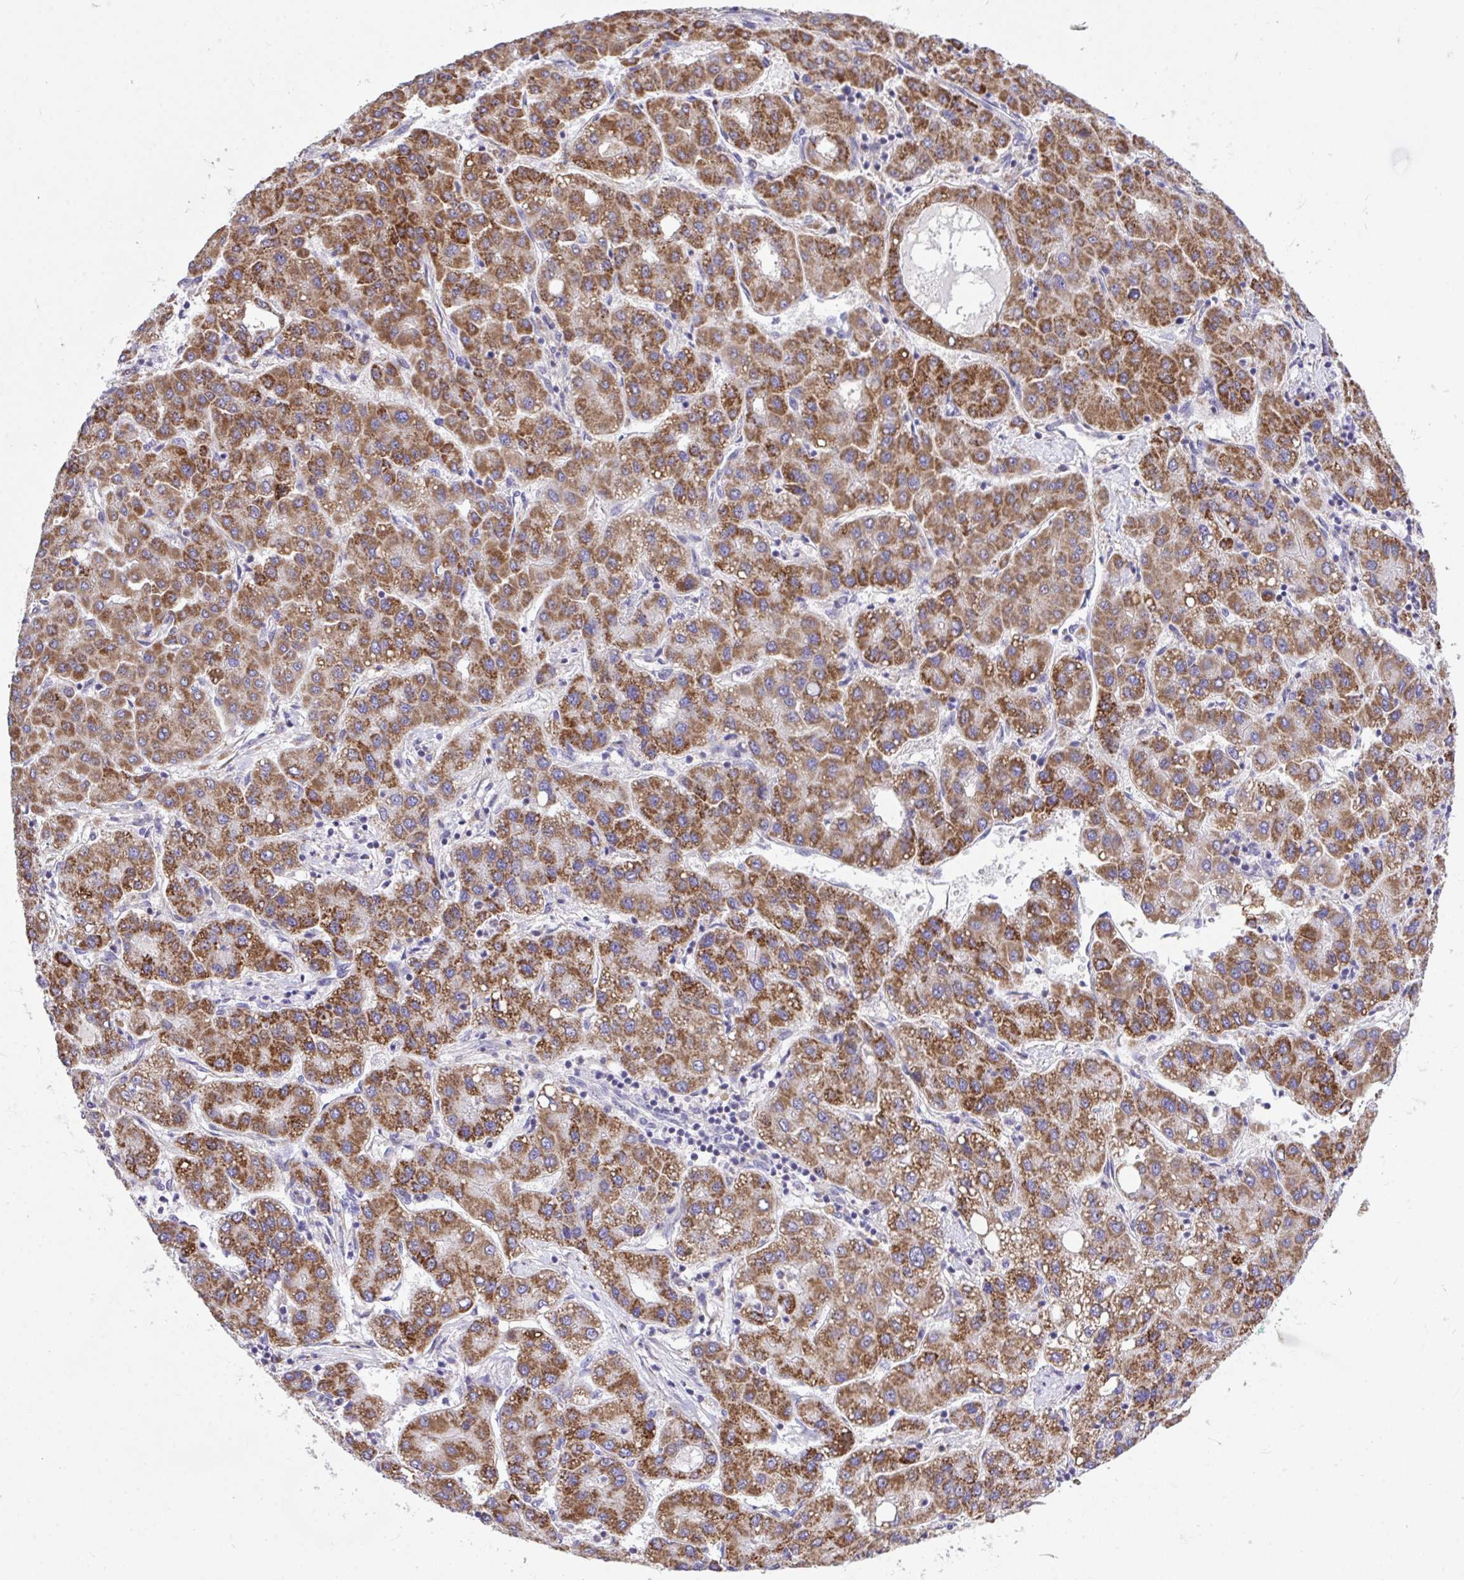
{"staining": {"intensity": "strong", "quantity": ">75%", "location": "cytoplasmic/membranous"}, "tissue": "liver cancer", "cell_type": "Tumor cells", "image_type": "cancer", "snomed": [{"axis": "morphology", "description": "Carcinoma, Hepatocellular, NOS"}, {"axis": "topography", "description": "Liver"}], "caption": "Strong cytoplasmic/membranous positivity for a protein is seen in about >75% of tumor cells of hepatocellular carcinoma (liver) using immunohistochemistry.", "gene": "MPC2", "patient": {"sex": "male", "age": 65}}